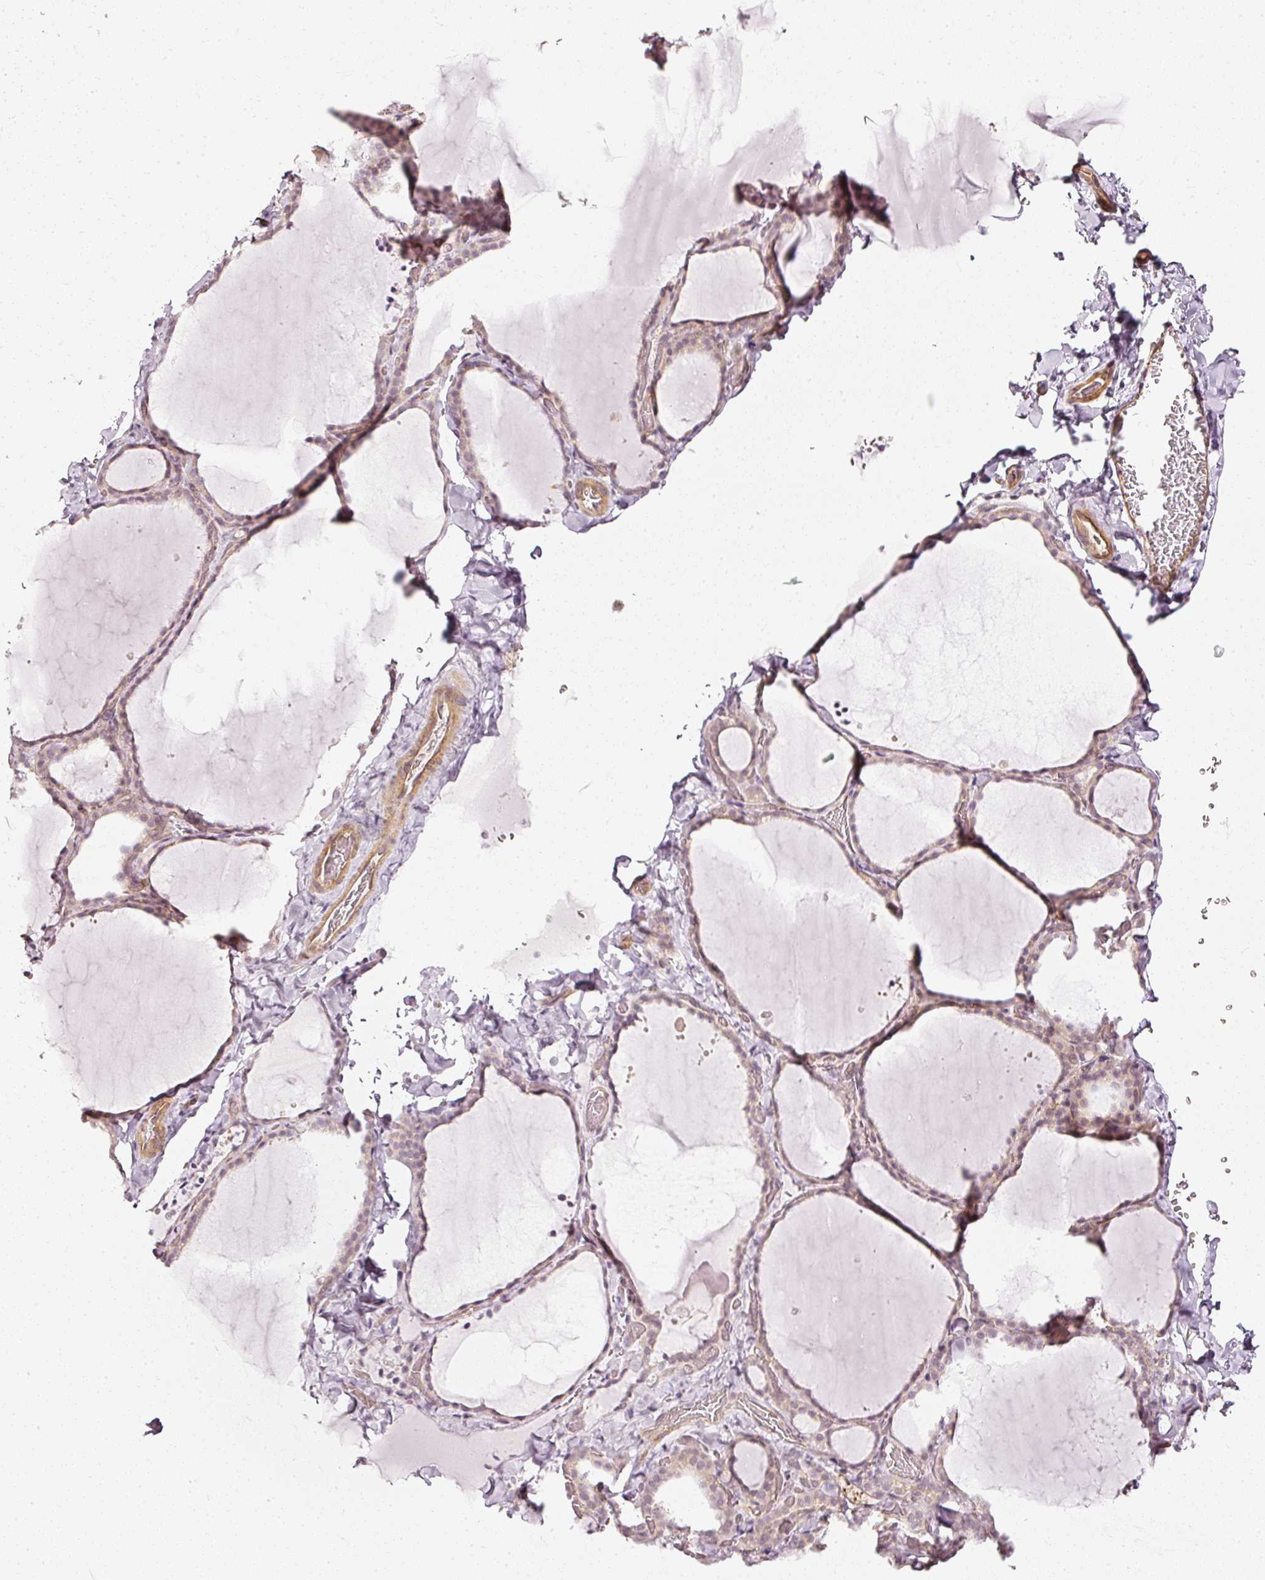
{"staining": {"intensity": "negative", "quantity": "none", "location": "none"}, "tissue": "thyroid gland", "cell_type": "Glandular cells", "image_type": "normal", "snomed": [{"axis": "morphology", "description": "Normal tissue, NOS"}, {"axis": "topography", "description": "Thyroid gland"}], "caption": "High magnification brightfield microscopy of normal thyroid gland stained with DAB (3,3'-diaminobenzidine) (brown) and counterstained with hematoxylin (blue): glandular cells show no significant staining. (Brightfield microscopy of DAB (3,3'-diaminobenzidine) IHC at high magnification).", "gene": "DRD2", "patient": {"sex": "female", "age": 22}}